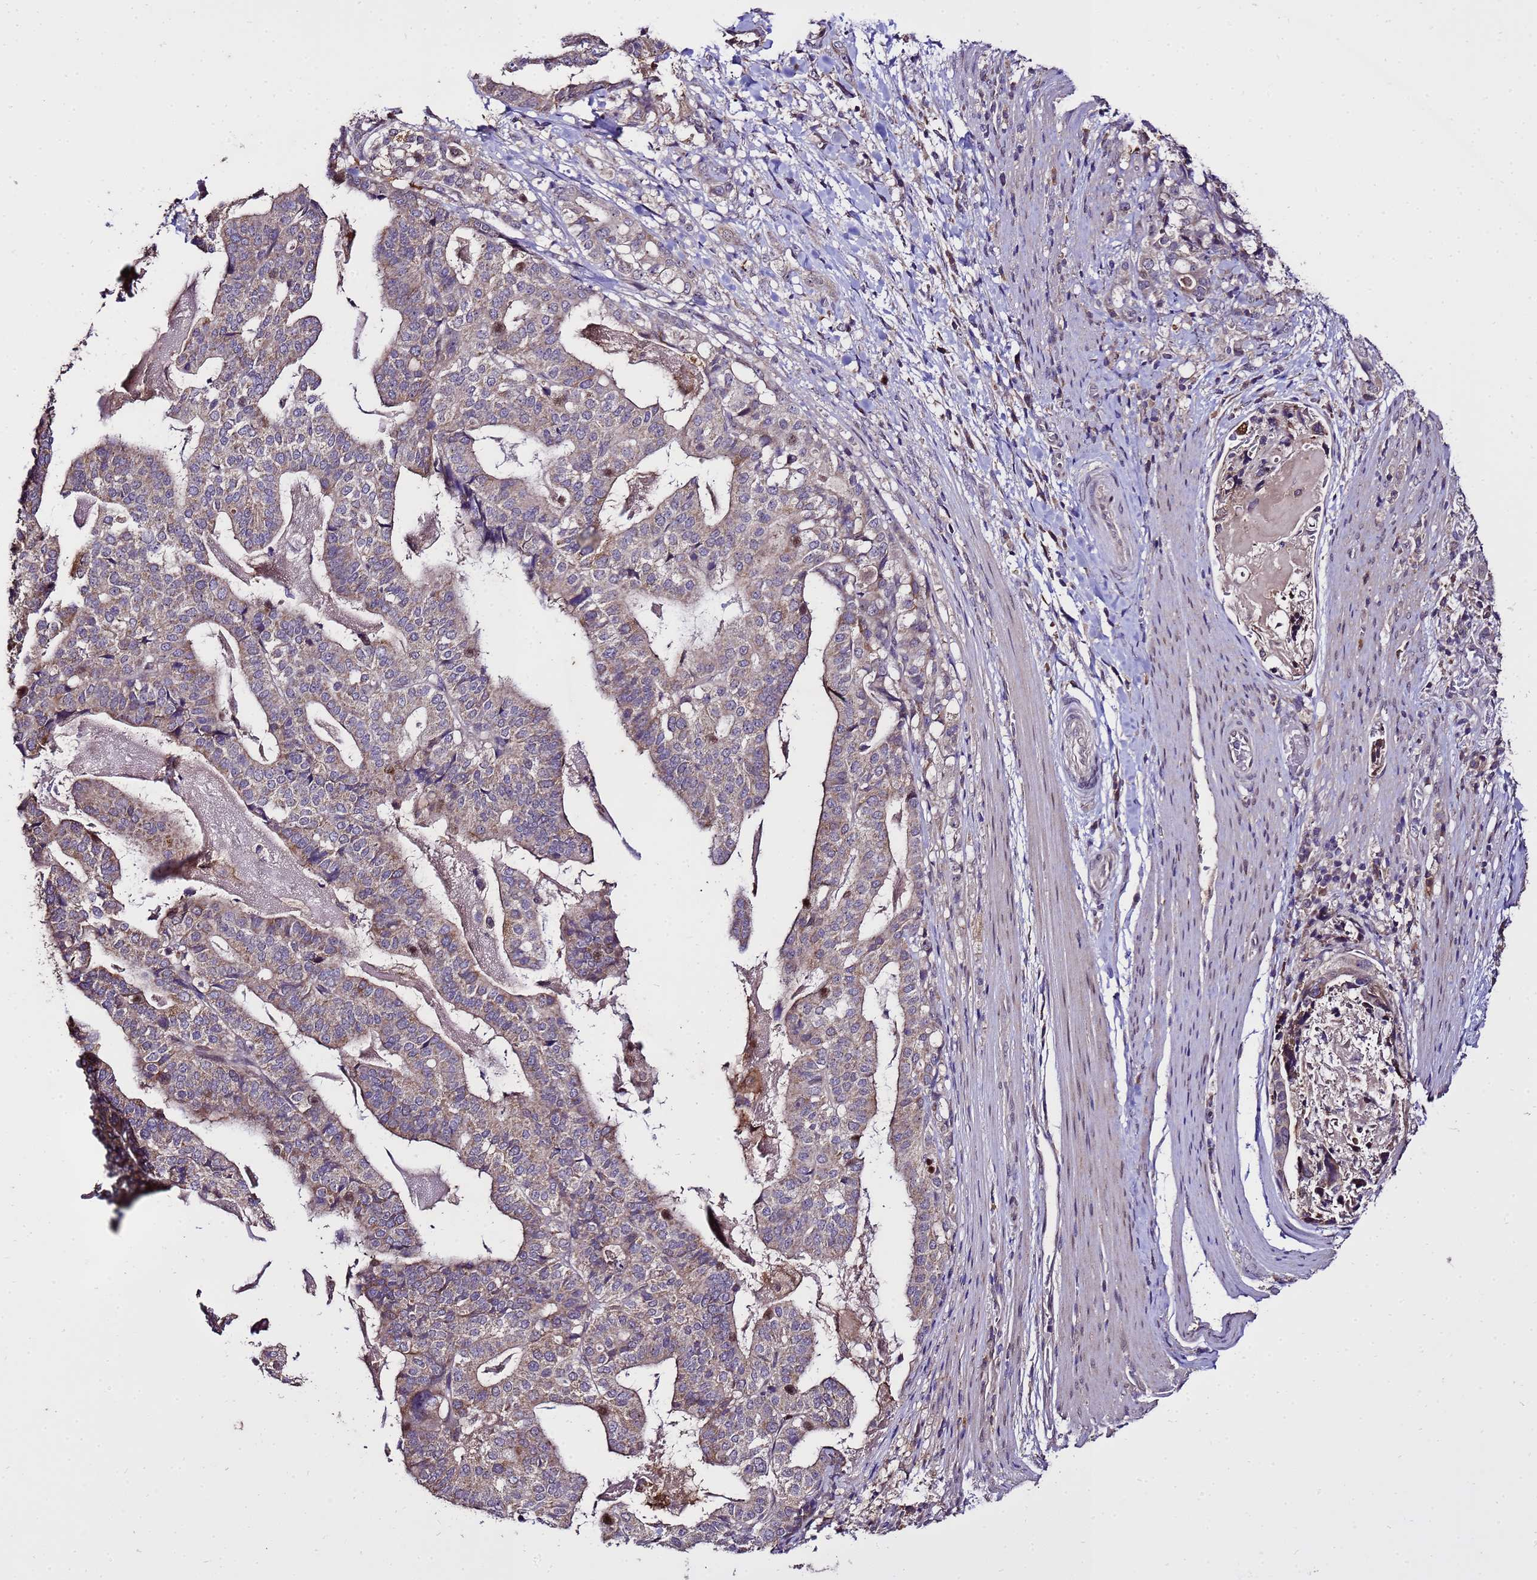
{"staining": {"intensity": "weak", "quantity": ">75%", "location": "cytoplasmic/membranous"}, "tissue": "stomach cancer", "cell_type": "Tumor cells", "image_type": "cancer", "snomed": [{"axis": "morphology", "description": "Adenocarcinoma, NOS"}, {"axis": "topography", "description": "Stomach"}], "caption": "Weak cytoplasmic/membranous staining is present in about >75% of tumor cells in stomach adenocarcinoma. Using DAB (brown) and hematoxylin (blue) stains, captured at high magnification using brightfield microscopy.", "gene": "ZNF329", "patient": {"sex": "male", "age": 48}}